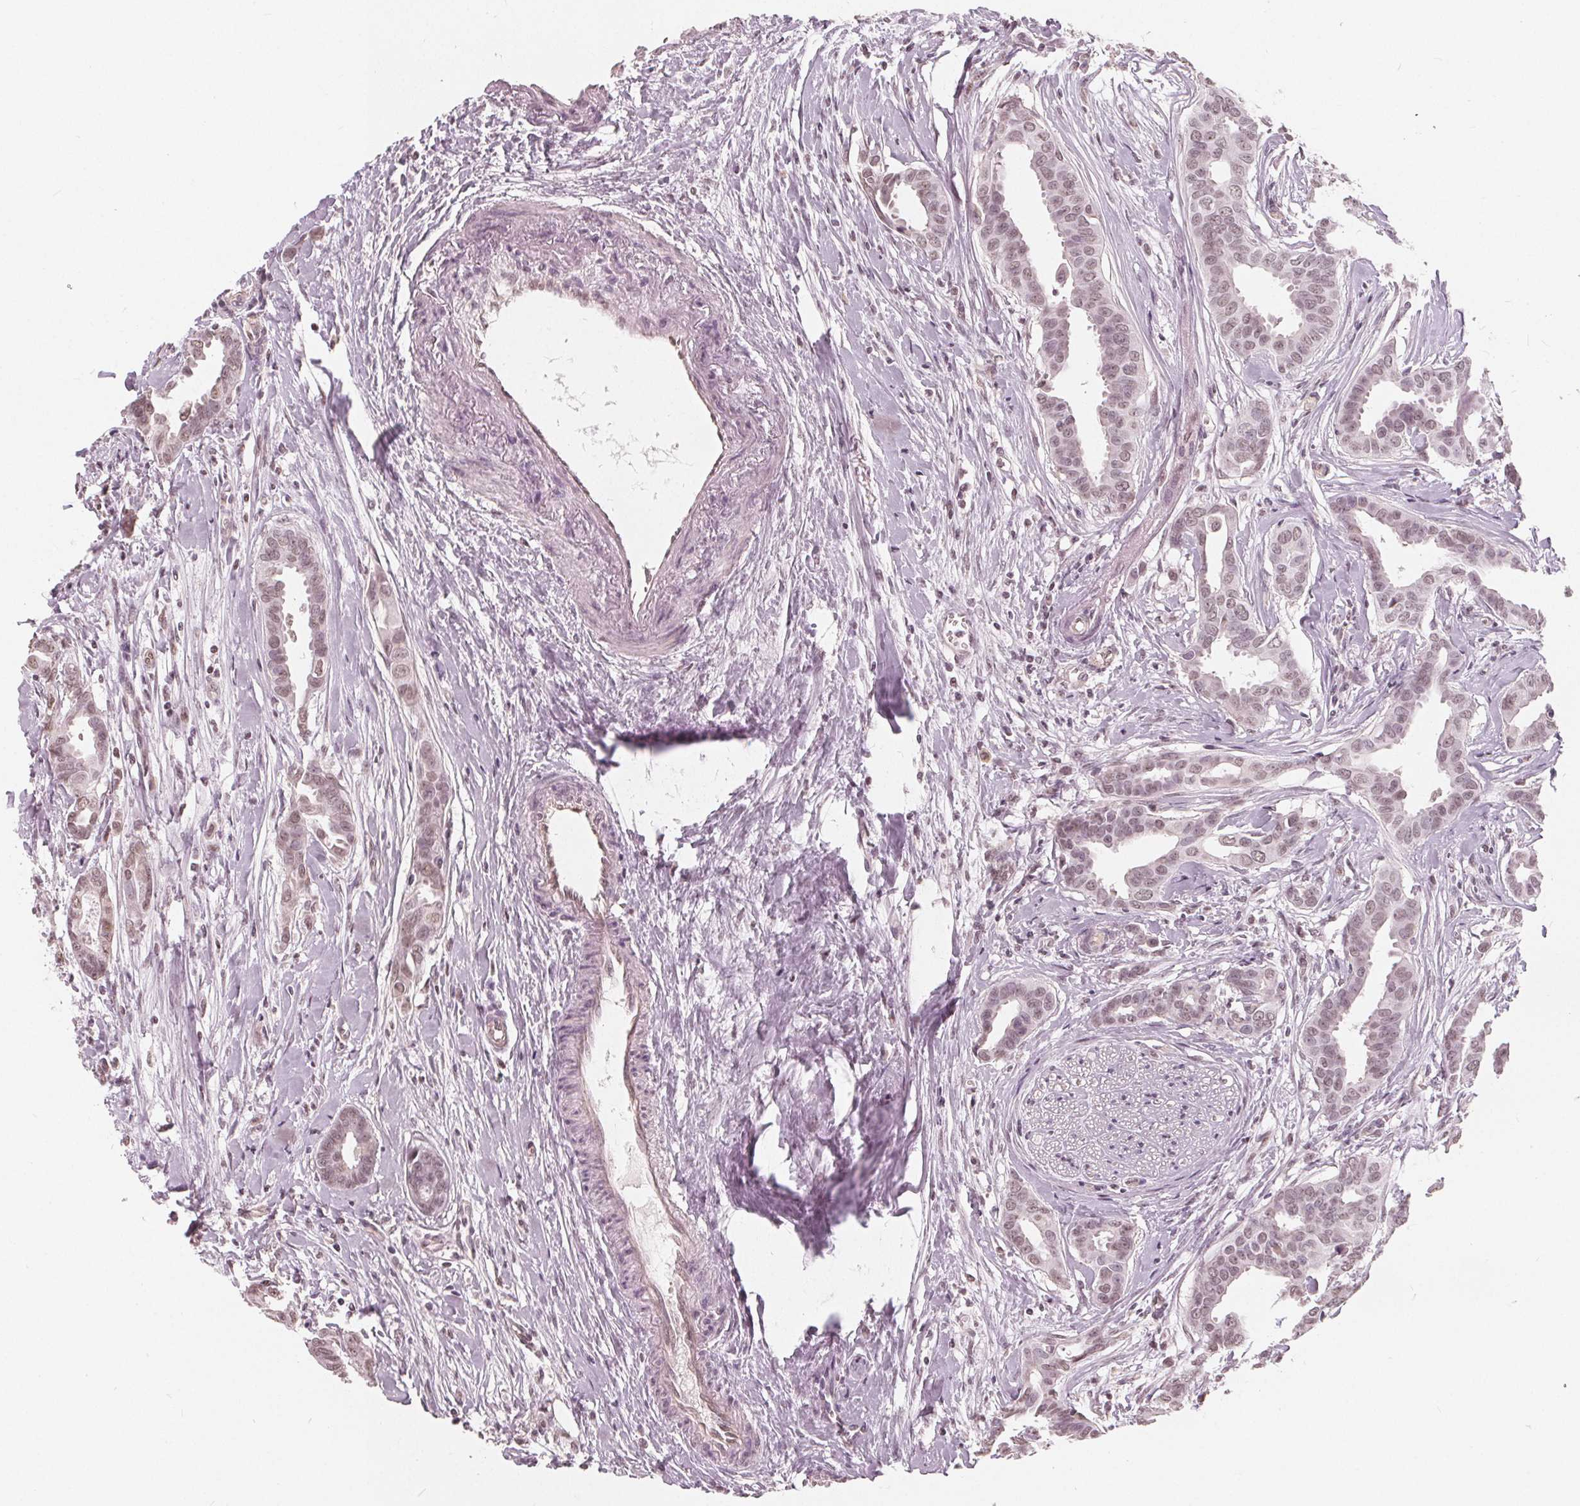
{"staining": {"intensity": "weak", "quantity": ">75%", "location": "nuclear"}, "tissue": "breast cancer", "cell_type": "Tumor cells", "image_type": "cancer", "snomed": [{"axis": "morphology", "description": "Duct carcinoma"}, {"axis": "topography", "description": "Breast"}], "caption": "Protein expression analysis of human invasive ductal carcinoma (breast) reveals weak nuclear positivity in approximately >75% of tumor cells. Using DAB (brown) and hematoxylin (blue) stains, captured at high magnification using brightfield microscopy.", "gene": "NUP210L", "patient": {"sex": "female", "age": 45}}